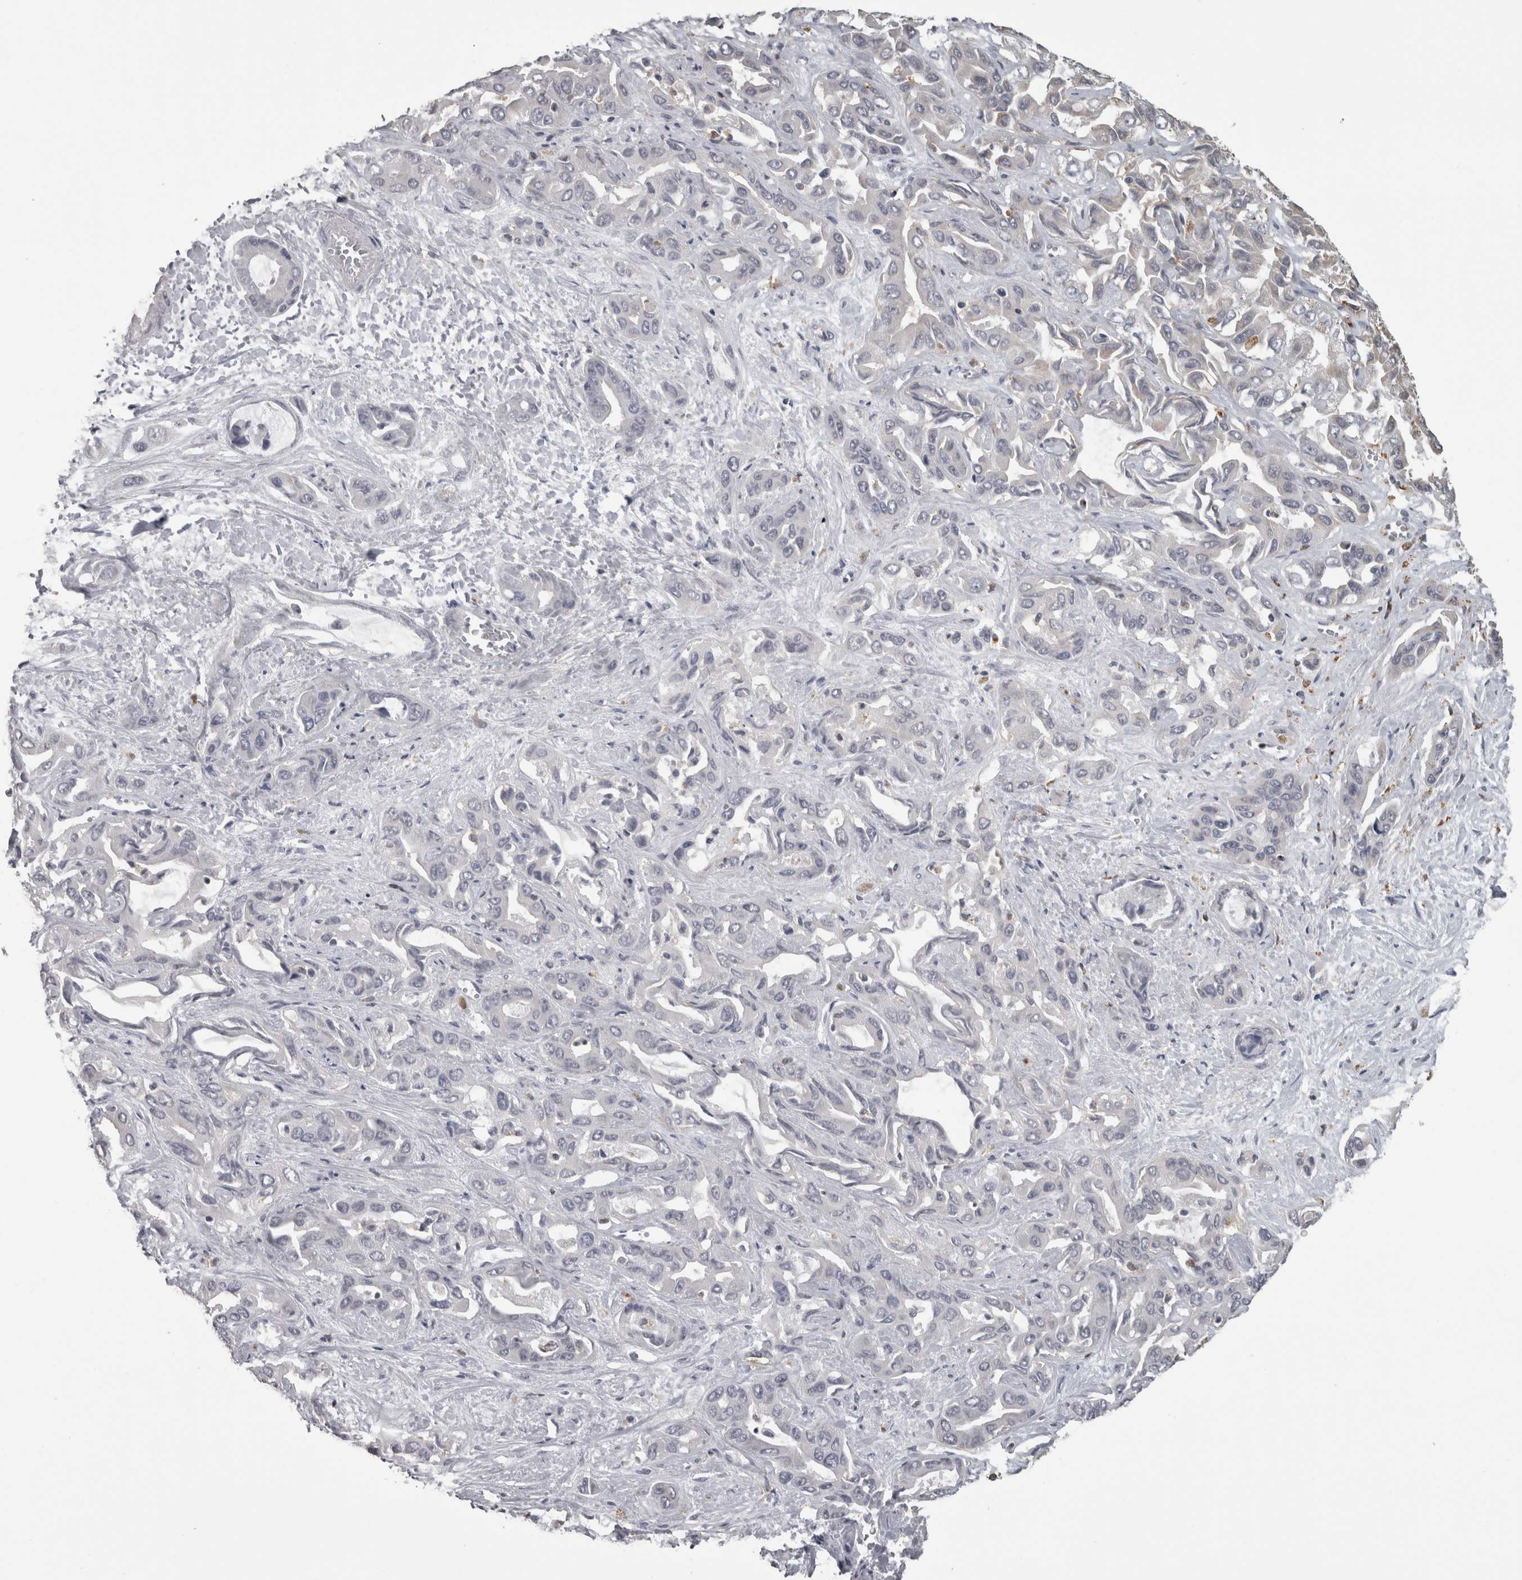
{"staining": {"intensity": "negative", "quantity": "none", "location": "none"}, "tissue": "liver cancer", "cell_type": "Tumor cells", "image_type": "cancer", "snomed": [{"axis": "morphology", "description": "Cholangiocarcinoma"}, {"axis": "topography", "description": "Liver"}], "caption": "DAB (3,3'-diaminobenzidine) immunohistochemical staining of liver cholangiocarcinoma shows no significant expression in tumor cells. (Brightfield microscopy of DAB immunohistochemistry (IHC) at high magnification).", "gene": "NAAA", "patient": {"sex": "female", "age": 52}}